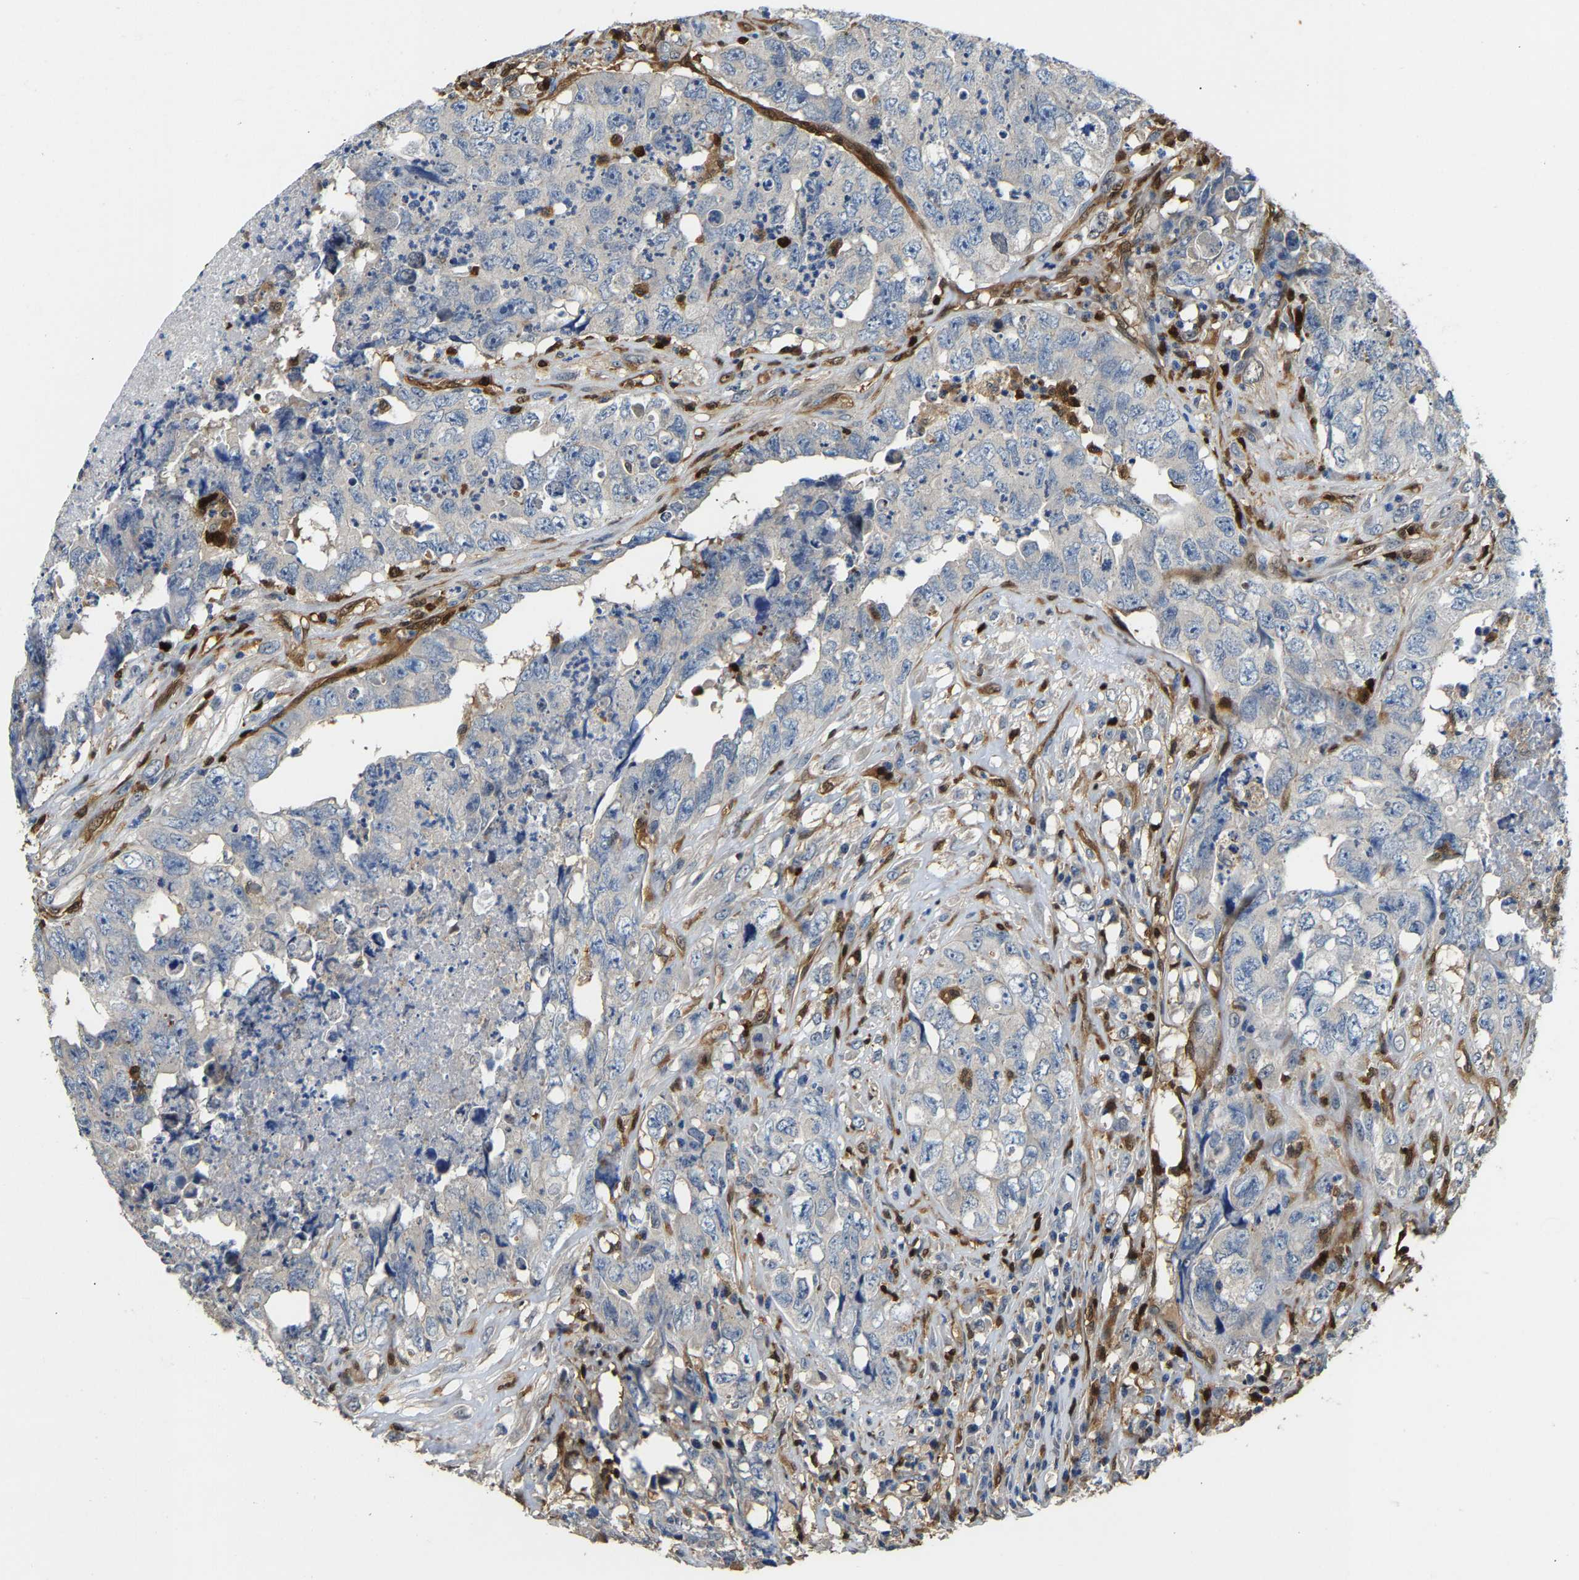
{"staining": {"intensity": "negative", "quantity": "none", "location": "none"}, "tissue": "testis cancer", "cell_type": "Tumor cells", "image_type": "cancer", "snomed": [{"axis": "morphology", "description": "Carcinoma, Embryonal, NOS"}, {"axis": "topography", "description": "Testis"}], "caption": "Tumor cells are negative for brown protein staining in testis cancer (embryonal carcinoma).", "gene": "GIMAP7", "patient": {"sex": "male", "age": 32}}